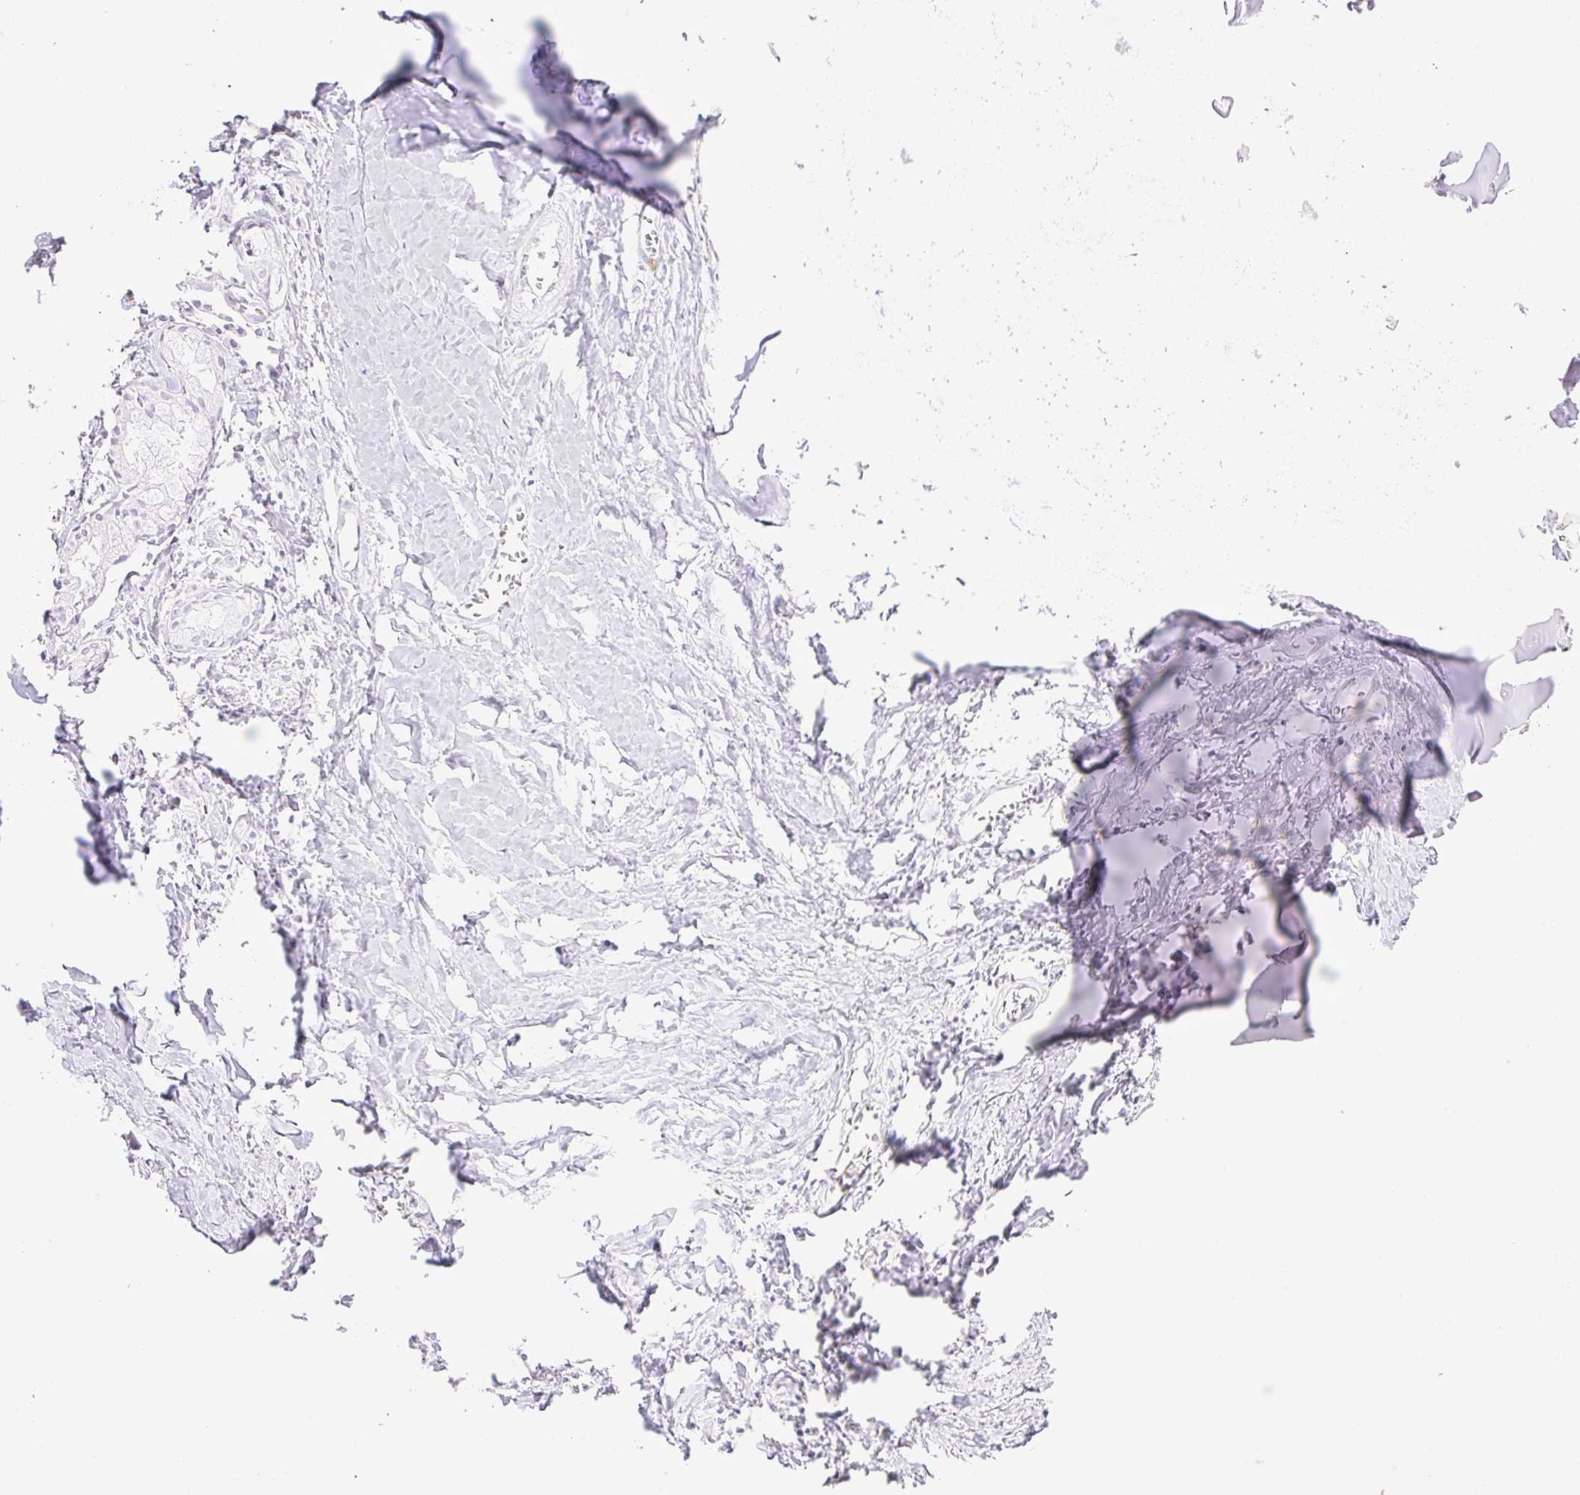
{"staining": {"intensity": "negative", "quantity": "none", "location": "none"}, "tissue": "soft tissue", "cell_type": "Chondrocytes", "image_type": "normal", "snomed": [{"axis": "morphology", "description": "Normal tissue, NOS"}, {"axis": "topography", "description": "Cartilage tissue"}], "caption": "Immunohistochemistry (IHC) image of normal soft tissue: human soft tissue stained with DAB (3,3'-diaminobenzidine) shows no significant protein expression in chondrocytes.", "gene": "RAB30", "patient": {"sex": "male", "age": 57}}